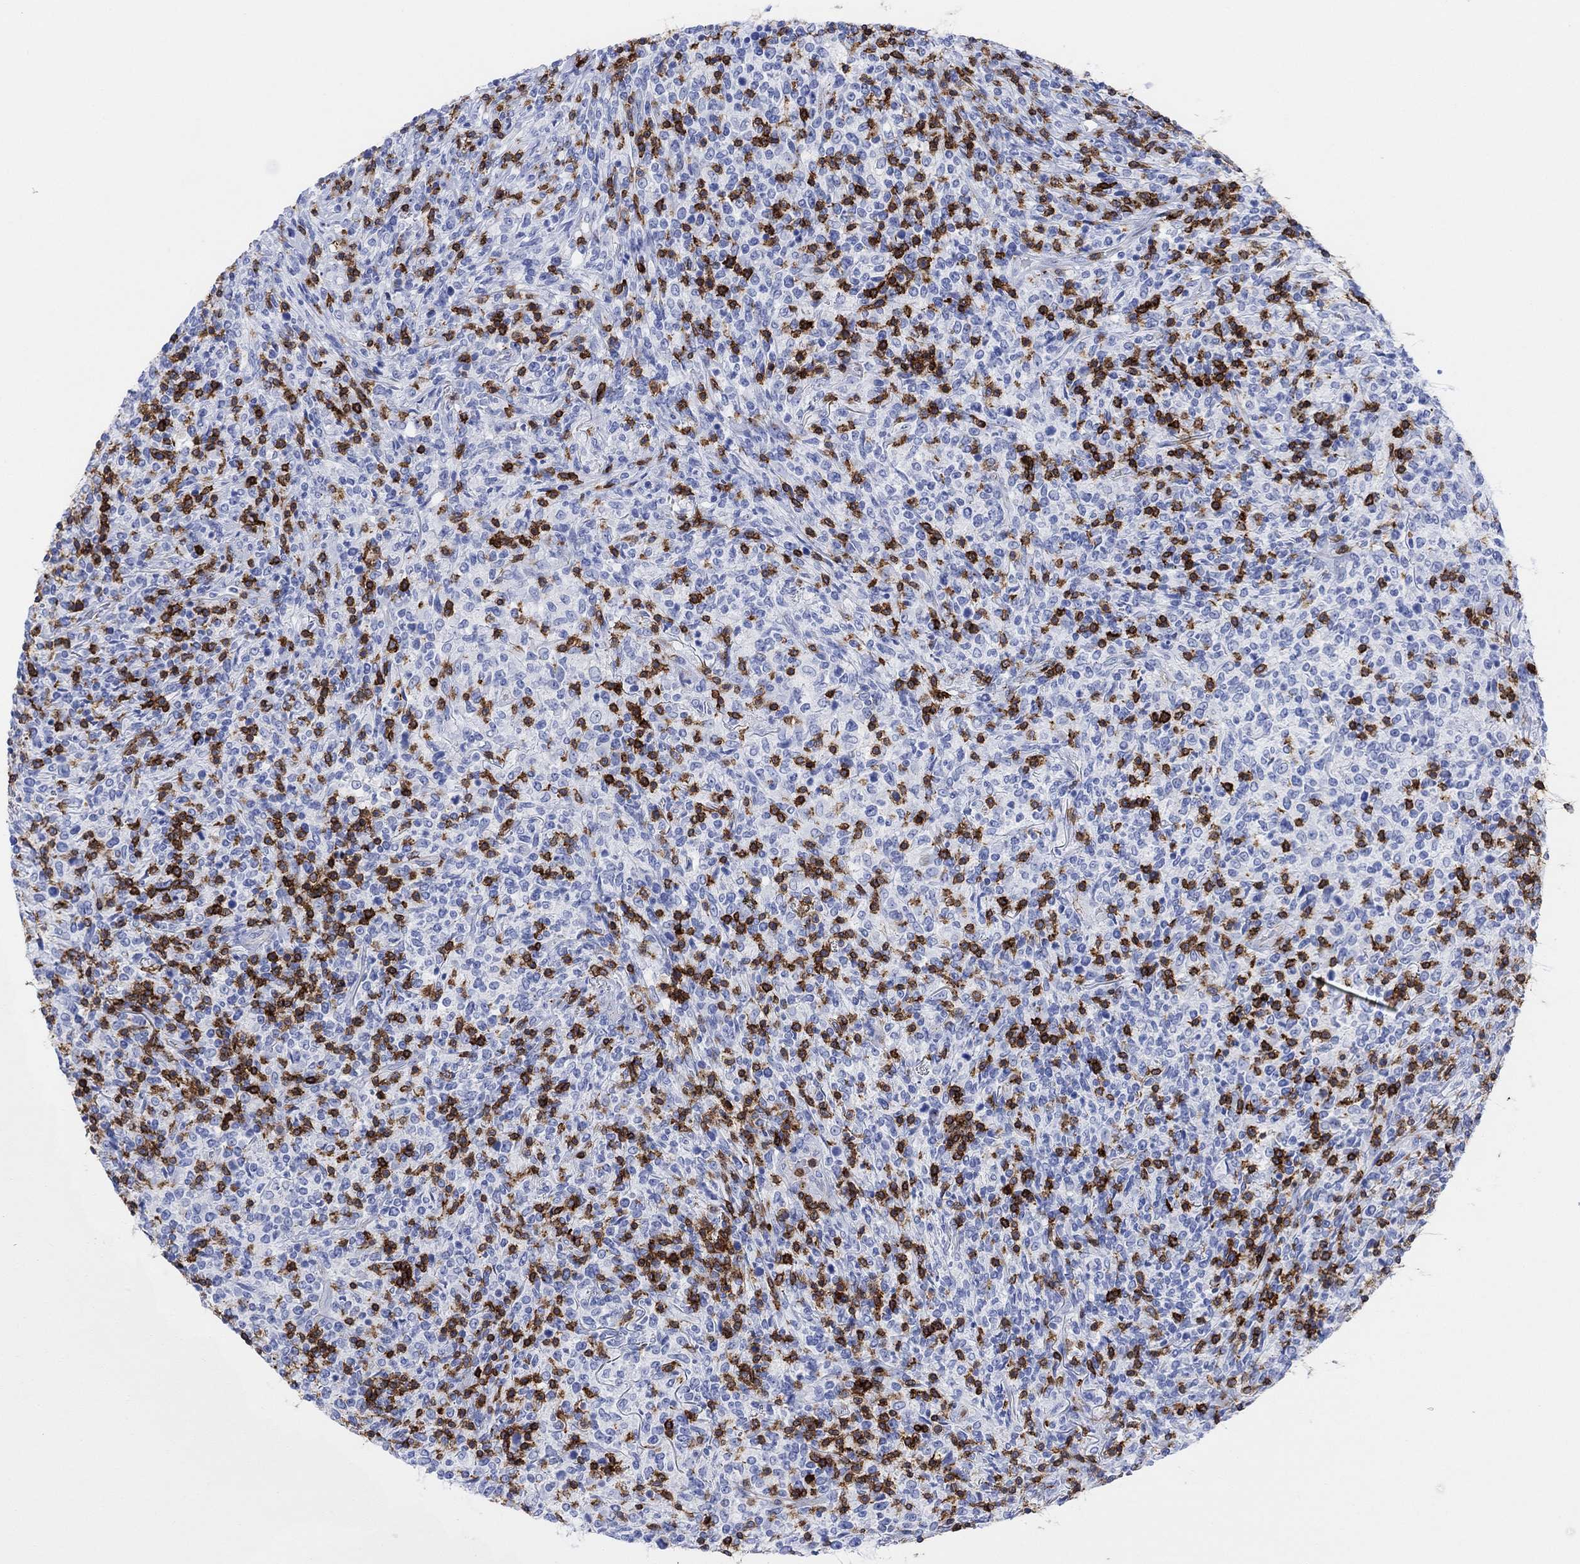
{"staining": {"intensity": "negative", "quantity": "none", "location": "none"}, "tissue": "lymphoma", "cell_type": "Tumor cells", "image_type": "cancer", "snomed": [{"axis": "morphology", "description": "Malignant lymphoma, non-Hodgkin's type, High grade"}, {"axis": "topography", "description": "Lung"}], "caption": "Protein analysis of lymphoma shows no significant staining in tumor cells. Nuclei are stained in blue.", "gene": "GPR65", "patient": {"sex": "male", "age": 79}}